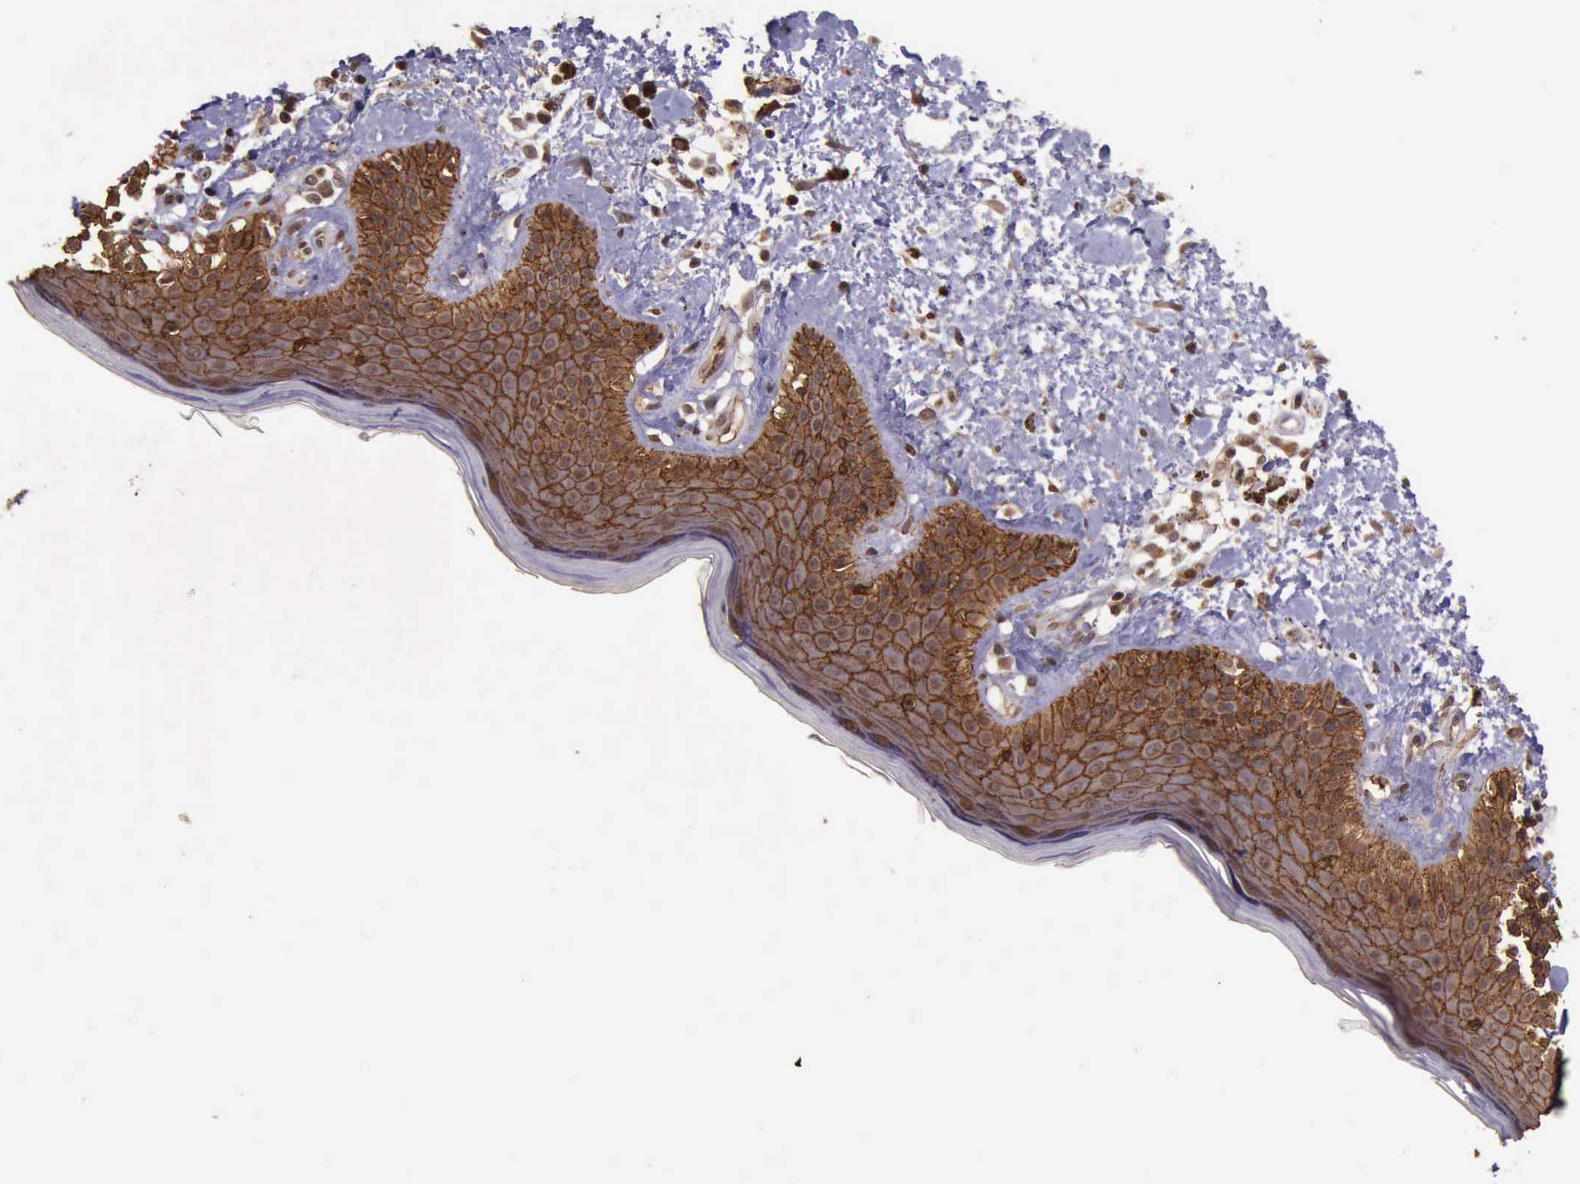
{"staining": {"intensity": "strong", "quantity": ">75%", "location": "cytoplasmic/membranous"}, "tissue": "skin", "cell_type": "Epidermal cells", "image_type": "normal", "snomed": [{"axis": "morphology", "description": "Normal tissue, NOS"}, {"axis": "topography", "description": "Anal"}], "caption": "A brown stain highlights strong cytoplasmic/membranous staining of a protein in epidermal cells of normal skin. Immunohistochemistry stains the protein of interest in brown and the nuclei are stained blue.", "gene": "CTNNB1", "patient": {"sex": "female", "age": 78}}